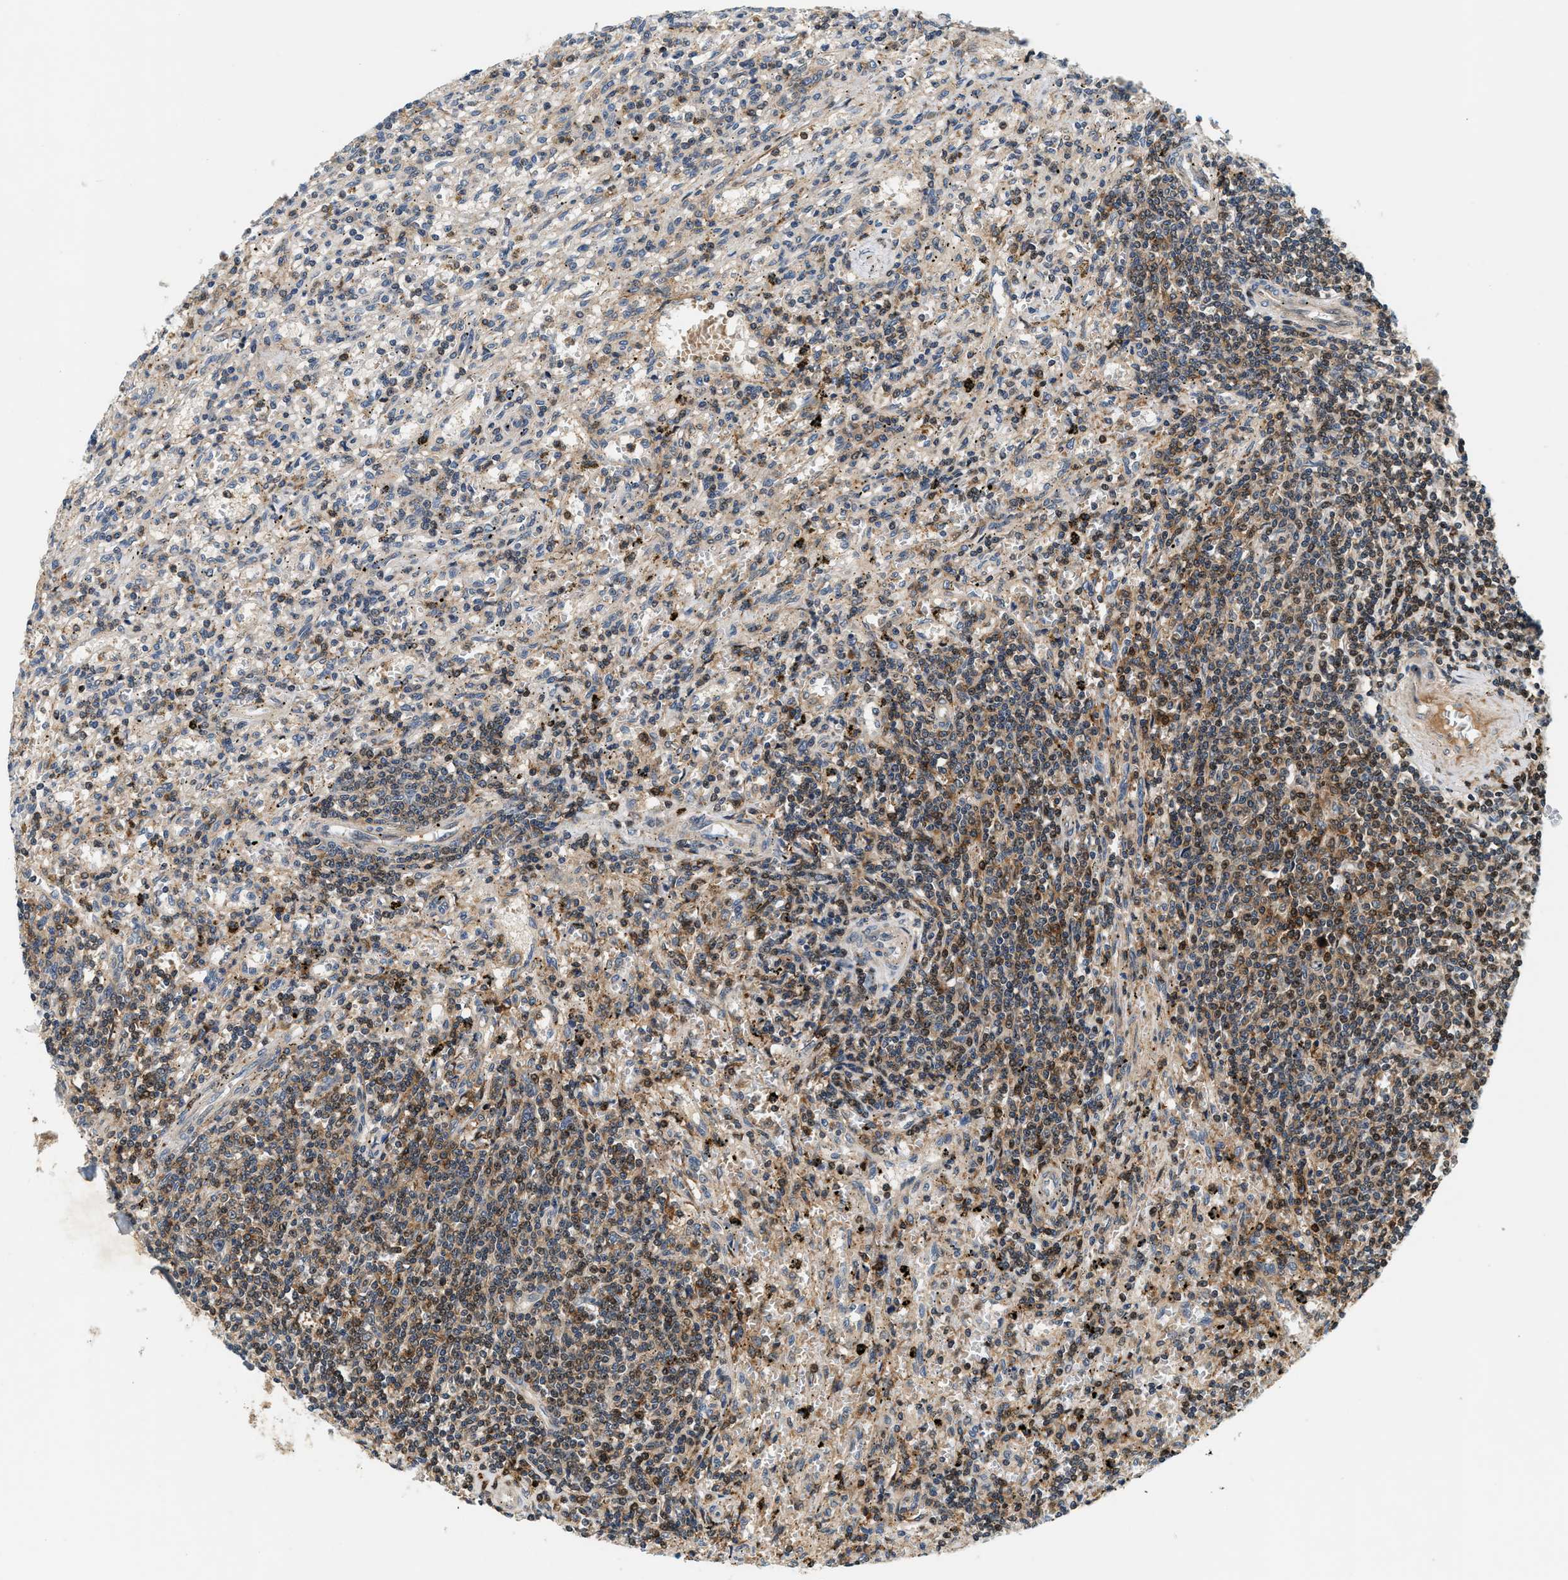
{"staining": {"intensity": "moderate", "quantity": "25%-75%", "location": "cytoplasmic/membranous,nuclear"}, "tissue": "lymphoma", "cell_type": "Tumor cells", "image_type": "cancer", "snomed": [{"axis": "morphology", "description": "Malignant lymphoma, non-Hodgkin's type, Low grade"}, {"axis": "topography", "description": "Spleen"}], "caption": "High-magnification brightfield microscopy of lymphoma stained with DAB (brown) and counterstained with hematoxylin (blue). tumor cells exhibit moderate cytoplasmic/membranous and nuclear expression is appreciated in about25%-75% of cells.", "gene": "SAMD9", "patient": {"sex": "male", "age": 76}}